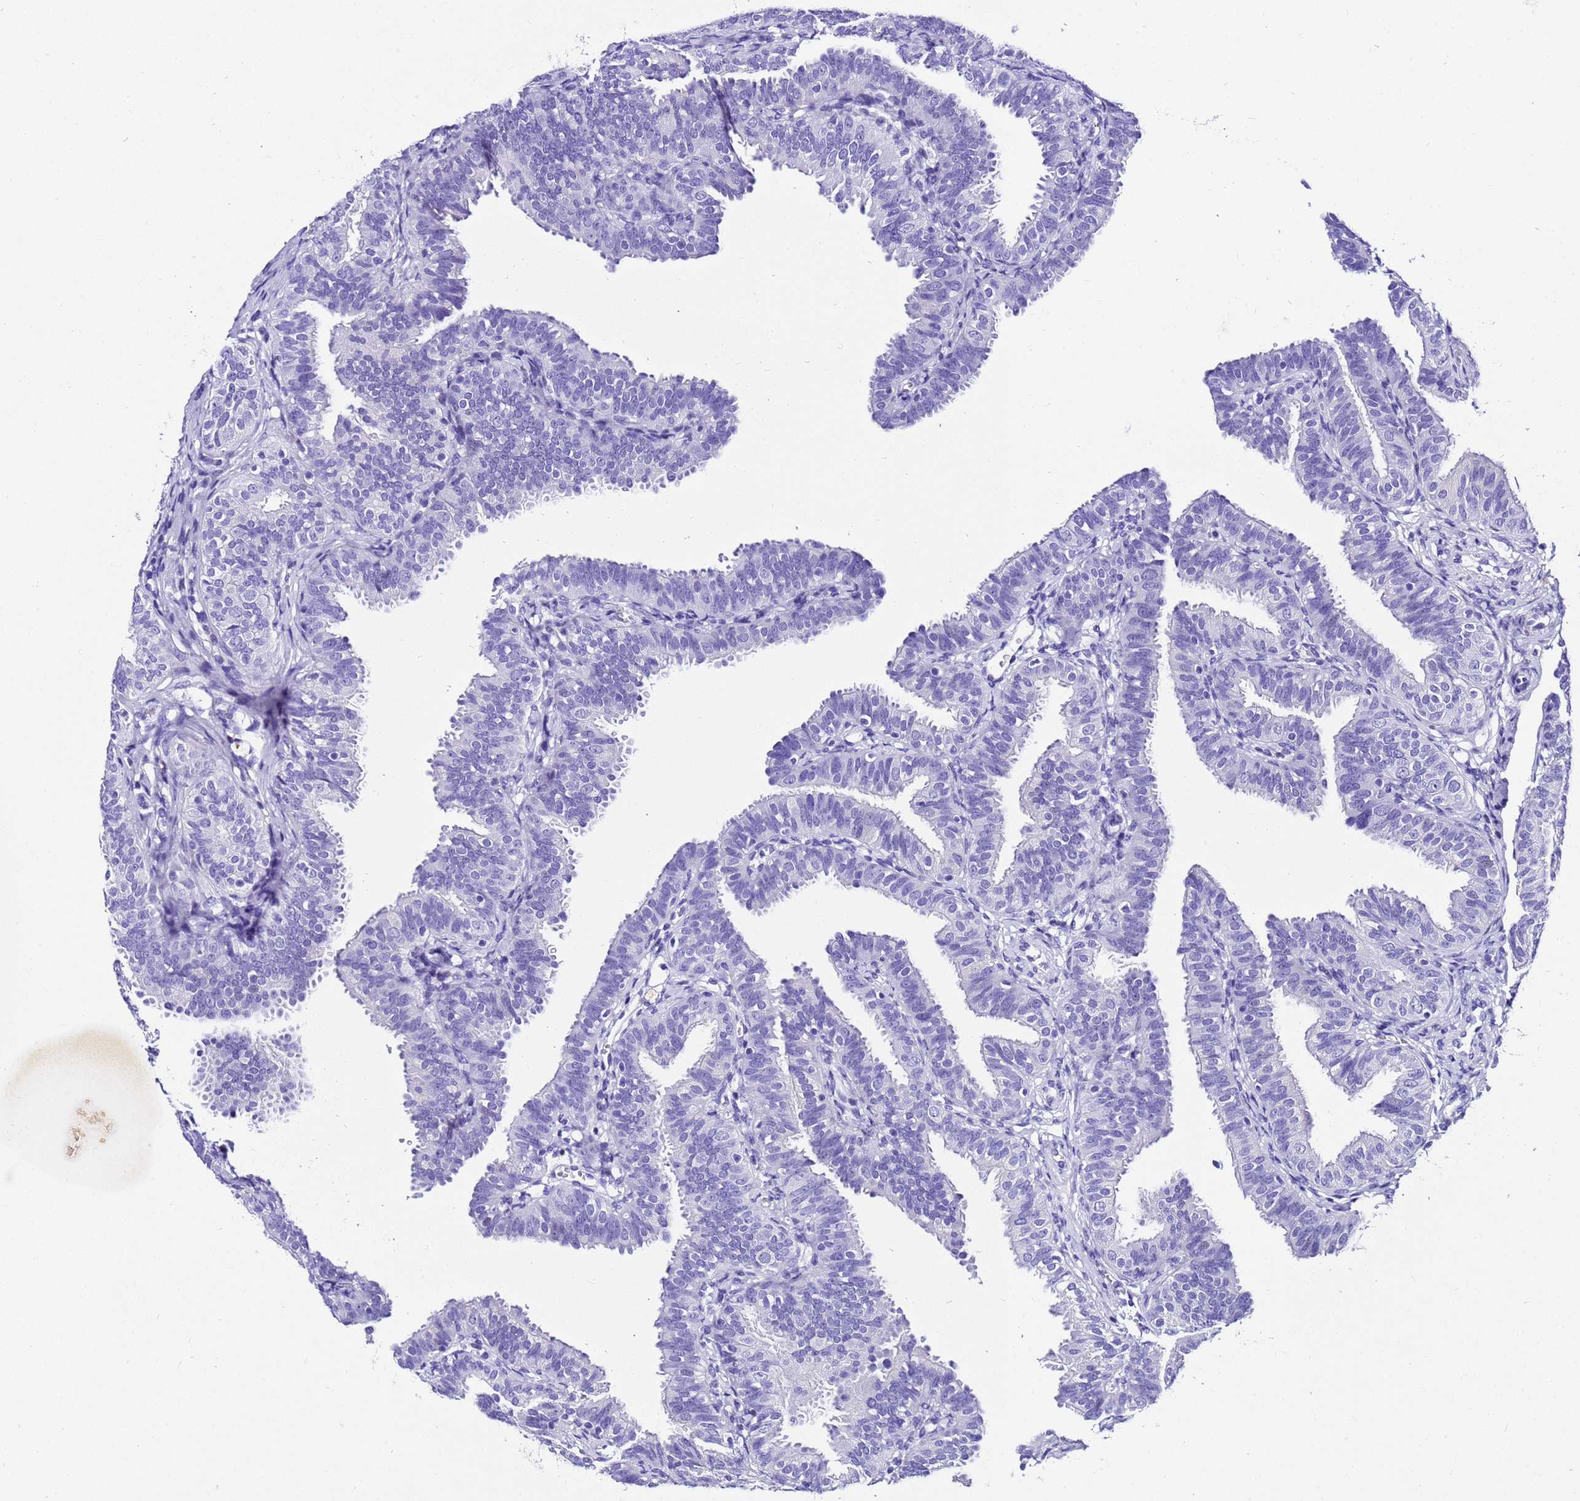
{"staining": {"intensity": "negative", "quantity": "none", "location": "none"}, "tissue": "fallopian tube", "cell_type": "Glandular cells", "image_type": "normal", "snomed": [{"axis": "morphology", "description": "Normal tissue, NOS"}, {"axis": "topography", "description": "Fallopian tube"}], "caption": "Fallopian tube stained for a protein using immunohistochemistry (IHC) demonstrates no staining glandular cells.", "gene": "ZNF417", "patient": {"sex": "female", "age": 35}}